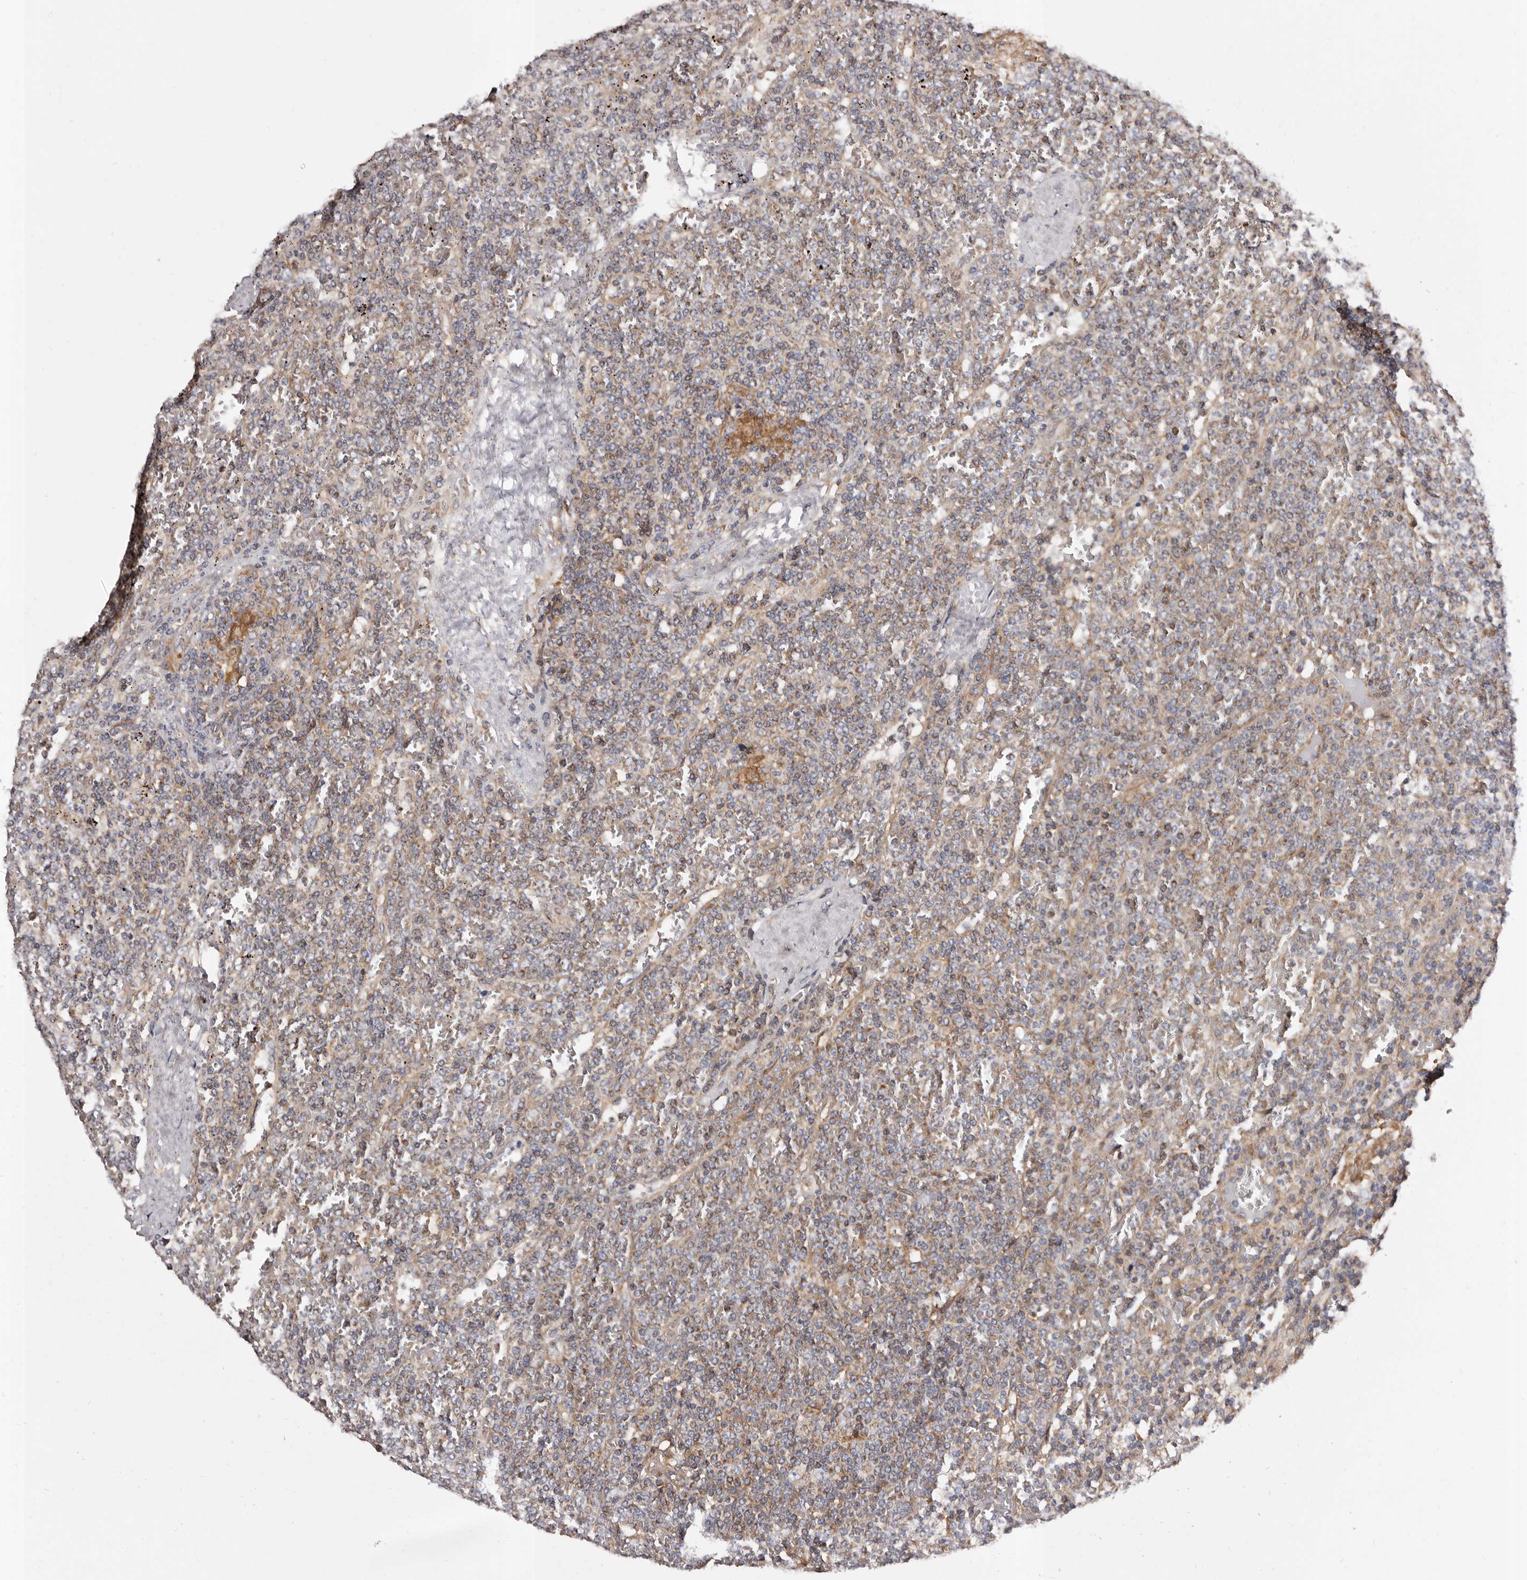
{"staining": {"intensity": "negative", "quantity": "none", "location": "none"}, "tissue": "lymphoma", "cell_type": "Tumor cells", "image_type": "cancer", "snomed": [{"axis": "morphology", "description": "Malignant lymphoma, non-Hodgkin's type, Low grade"}, {"axis": "topography", "description": "Spleen"}], "caption": "This micrograph is of lymphoma stained with immunohistochemistry (IHC) to label a protein in brown with the nuclei are counter-stained blue. There is no positivity in tumor cells. (Stains: DAB (3,3'-diaminobenzidine) immunohistochemistry (IHC) with hematoxylin counter stain, Microscopy: brightfield microscopy at high magnification).", "gene": "COQ8B", "patient": {"sex": "female", "age": 19}}